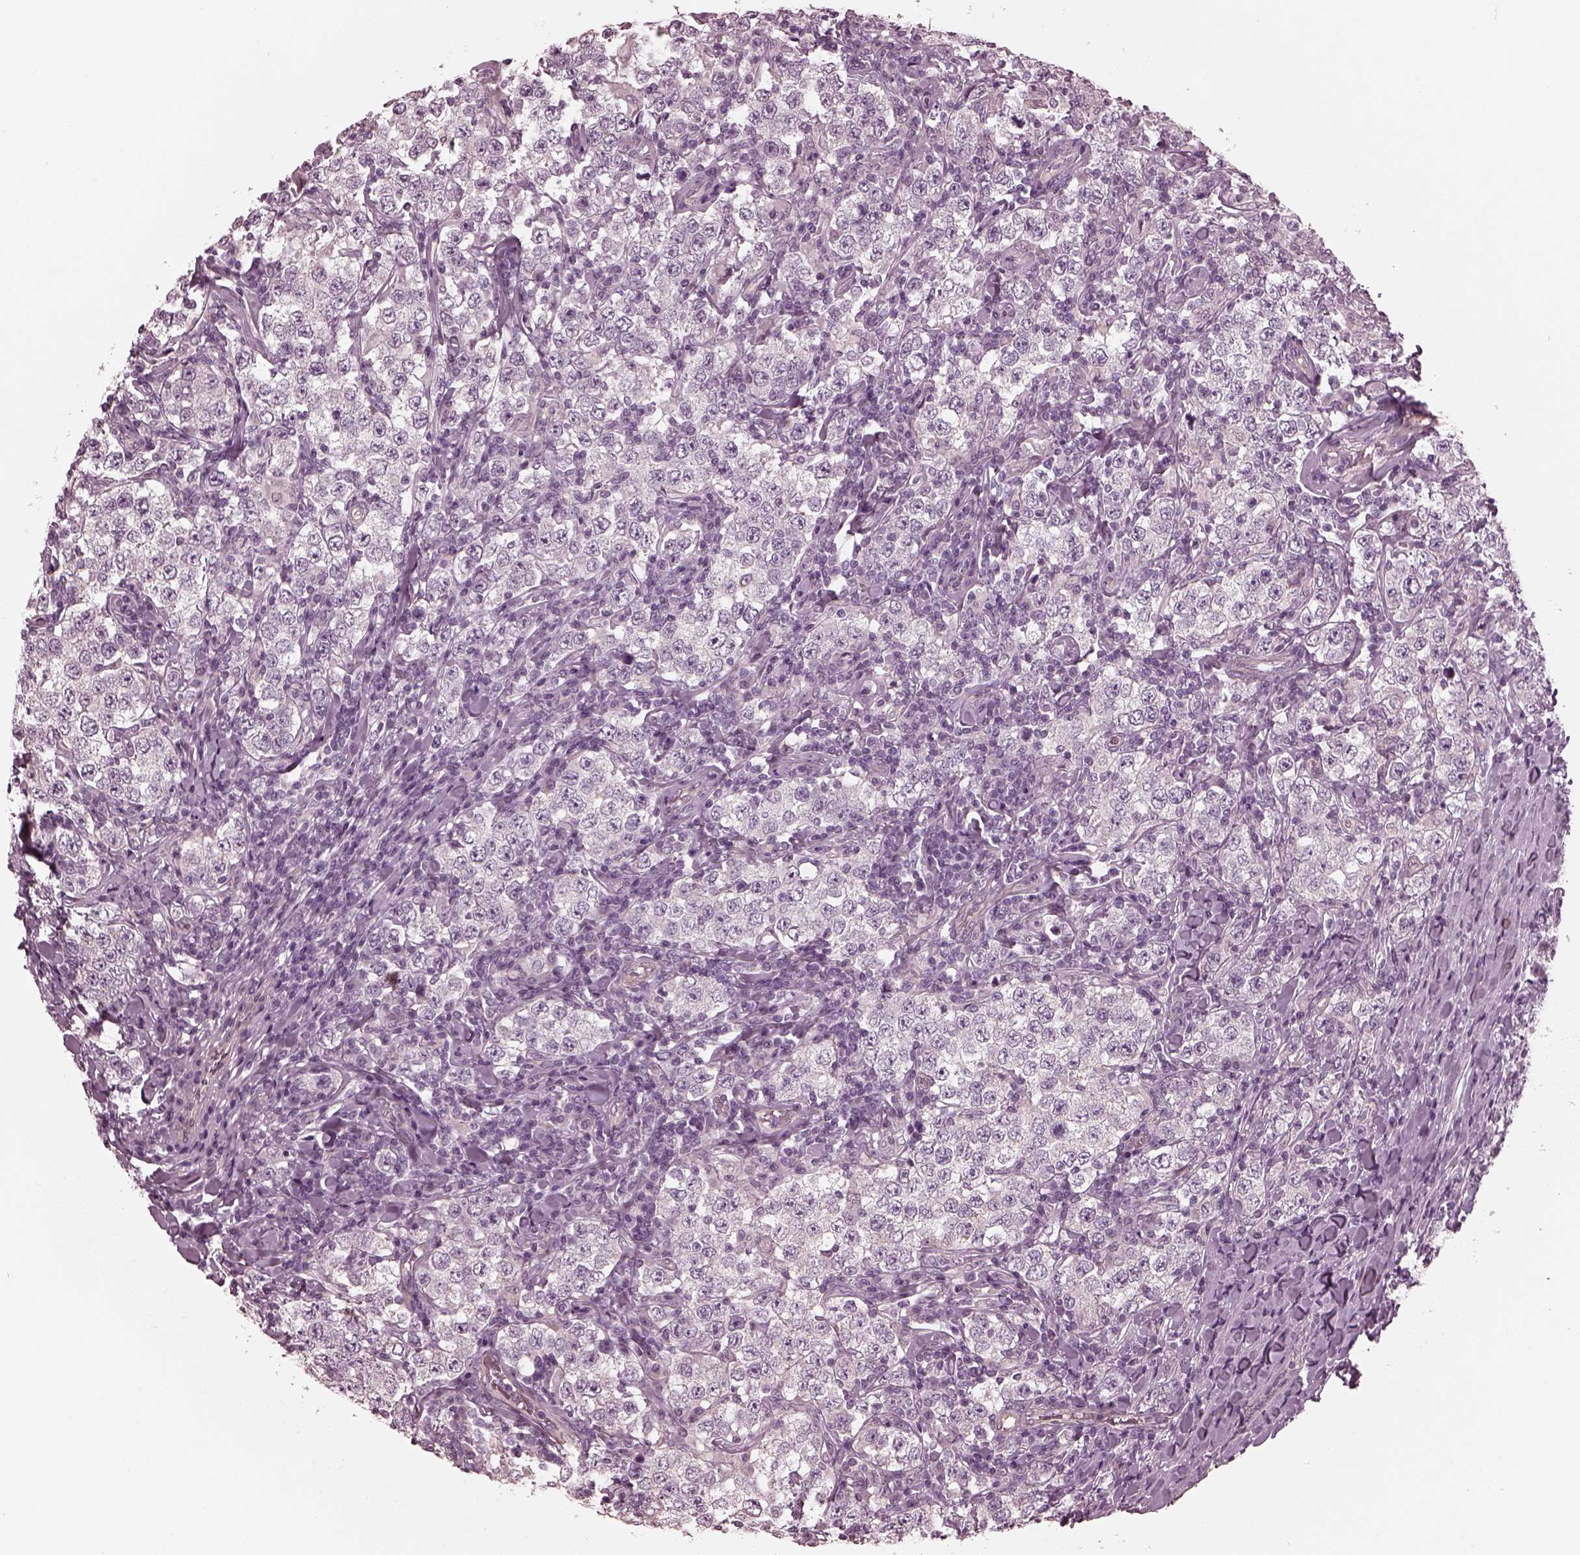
{"staining": {"intensity": "negative", "quantity": "none", "location": "none"}, "tissue": "testis cancer", "cell_type": "Tumor cells", "image_type": "cancer", "snomed": [{"axis": "morphology", "description": "Seminoma, NOS"}, {"axis": "morphology", "description": "Carcinoma, Embryonal, NOS"}, {"axis": "topography", "description": "Testis"}], "caption": "Human seminoma (testis) stained for a protein using immunohistochemistry displays no staining in tumor cells.", "gene": "KIF6", "patient": {"sex": "male", "age": 41}}